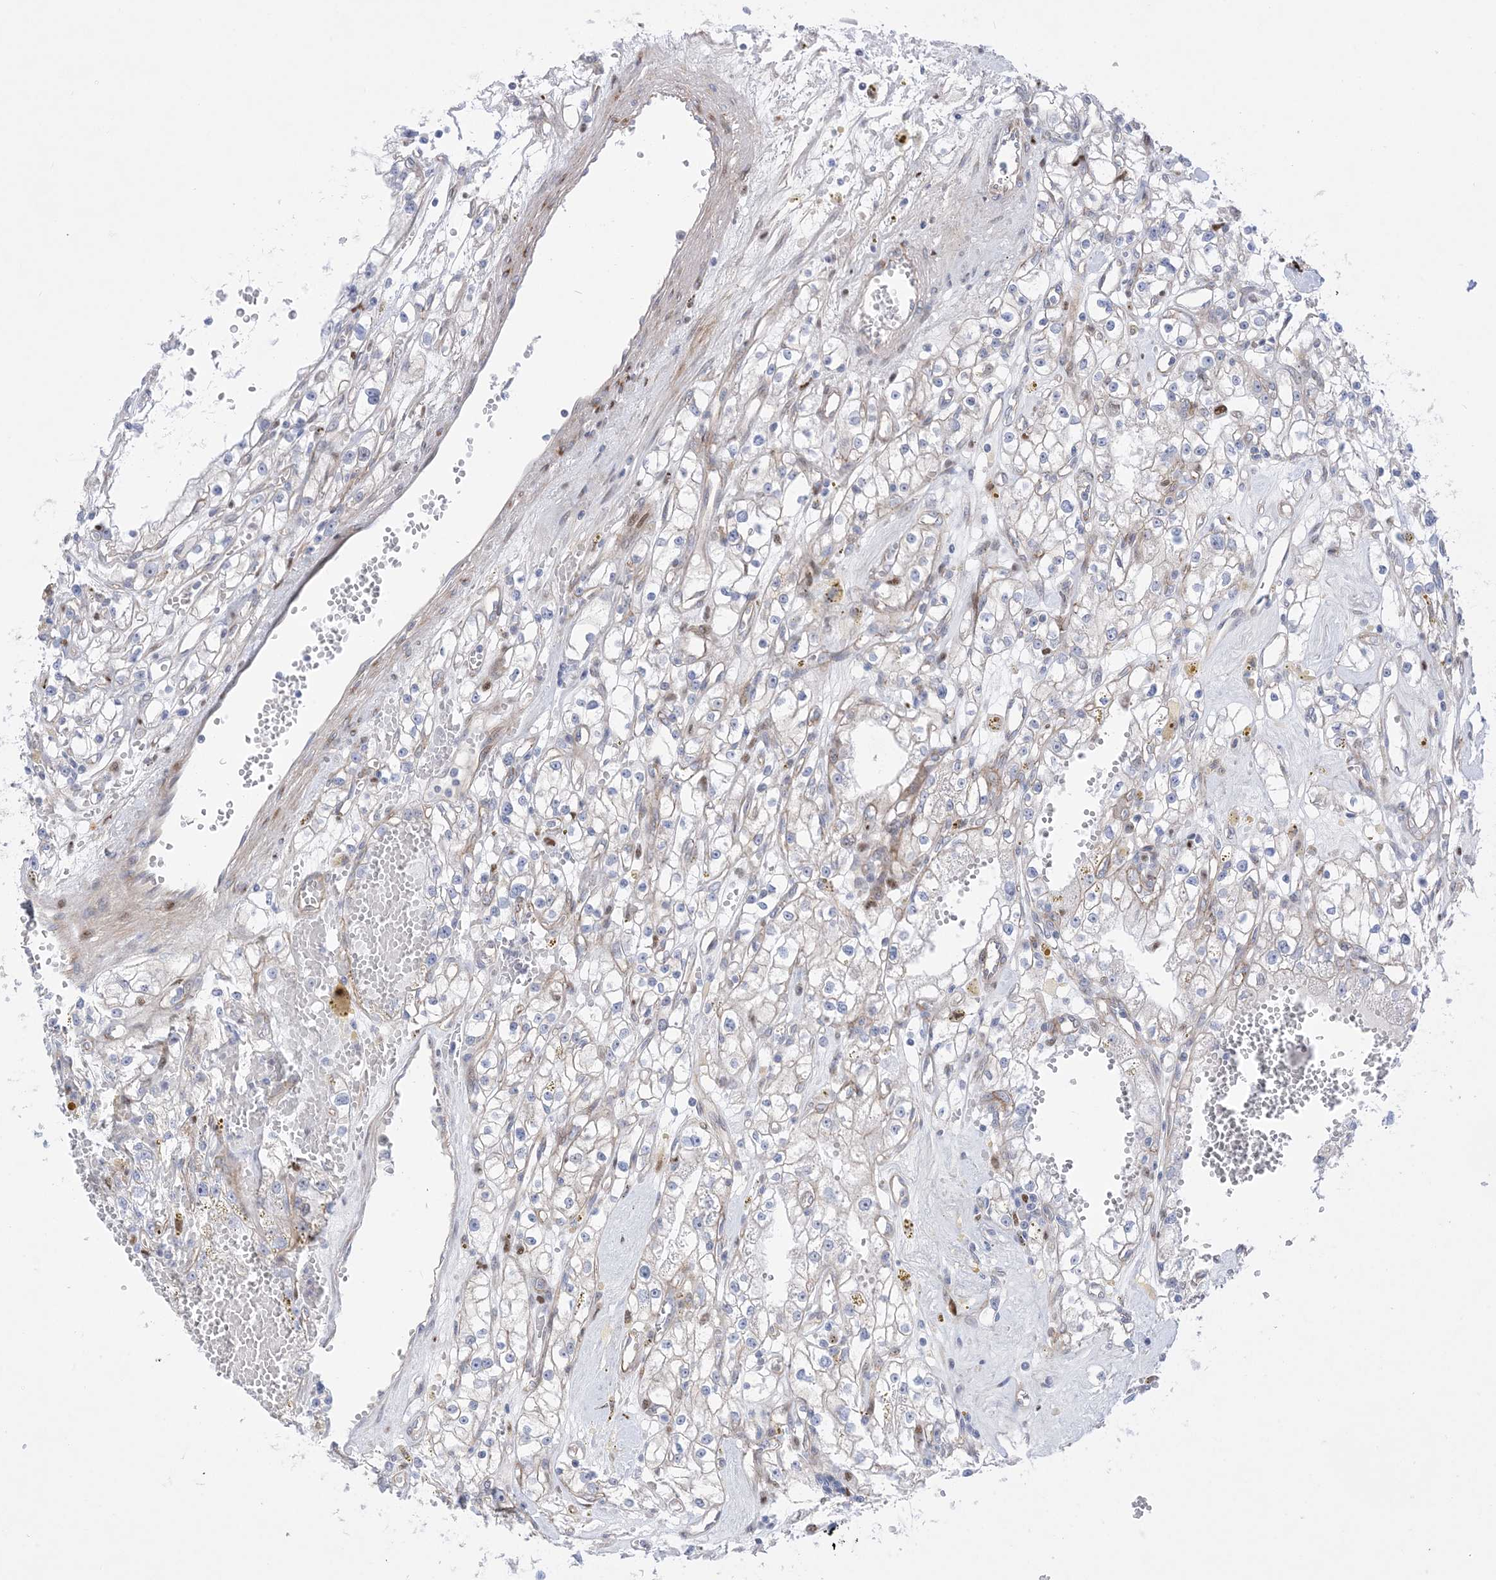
{"staining": {"intensity": "negative", "quantity": "none", "location": "none"}, "tissue": "renal cancer", "cell_type": "Tumor cells", "image_type": "cancer", "snomed": [{"axis": "morphology", "description": "Adenocarcinoma, NOS"}, {"axis": "topography", "description": "Kidney"}], "caption": "IHC micrograph of neoplastic tissue: renal adenocarcinoma stained with DAB reveals no significant protein expression in tumor cells.", "gene": "MARS2", "patient": {"sex": "male", "age": 56}}